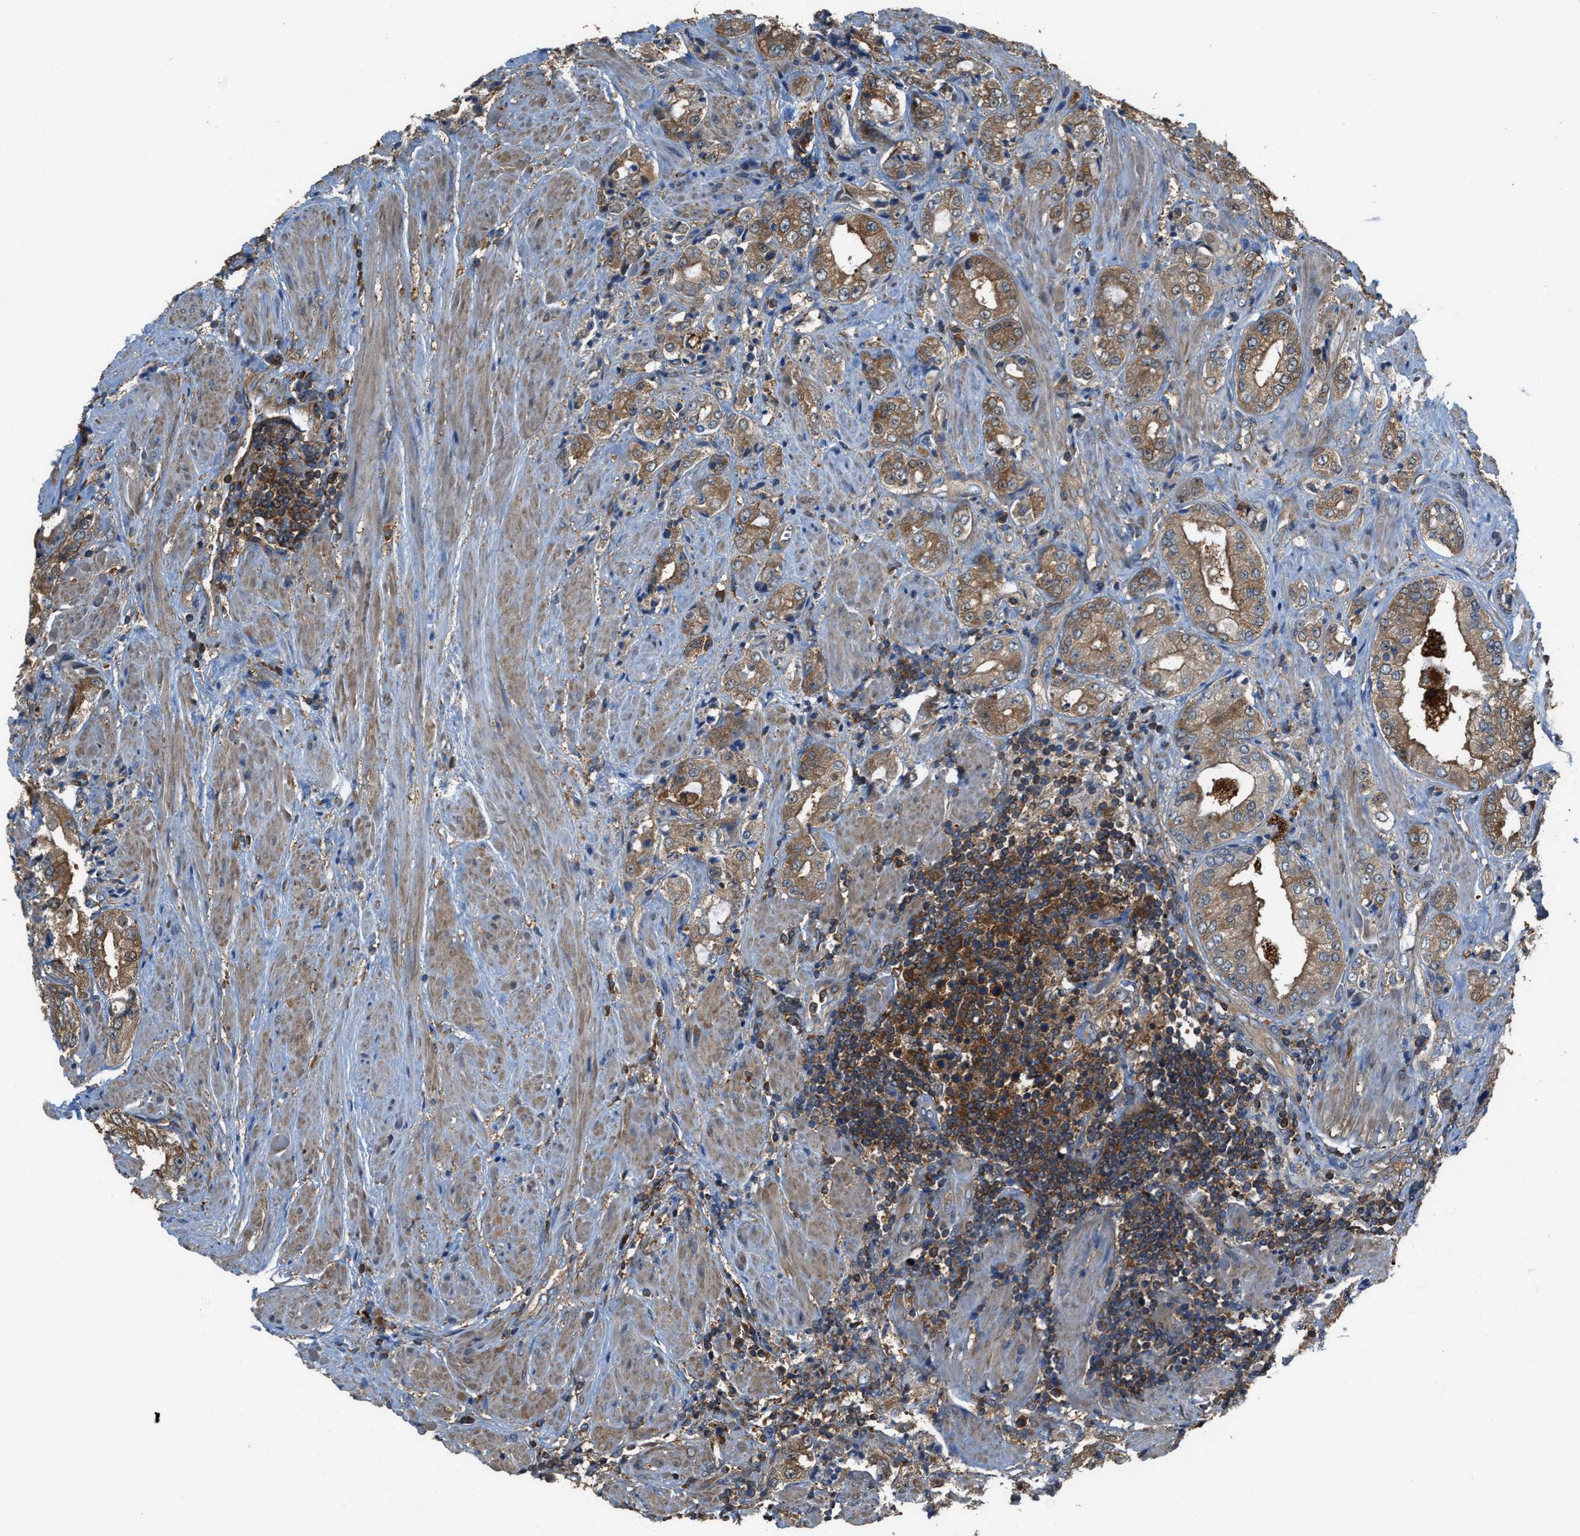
{"staining": {"intensity": "moderate", "quantity": ">75%", "location": "cytoplasmic/membranous"}, "tissue": "prostate cancer", "cell_type": "Tumor cells", "image_type": "cancer", "snomed": [{"axis": "morphology", "description": "Adenocarcinoma, High grade"}, {"axis": "topography", "description": "Prostate"}], "caption": "Protein expression analysis of human prostate cancer (high-grade adenocarcinoma) reveals moderate cytoplasmic/membranous positivity in approximately >75% of tumor cells.", "gene": "ATIC", "patient": {"sex": "male", "age": 61}}